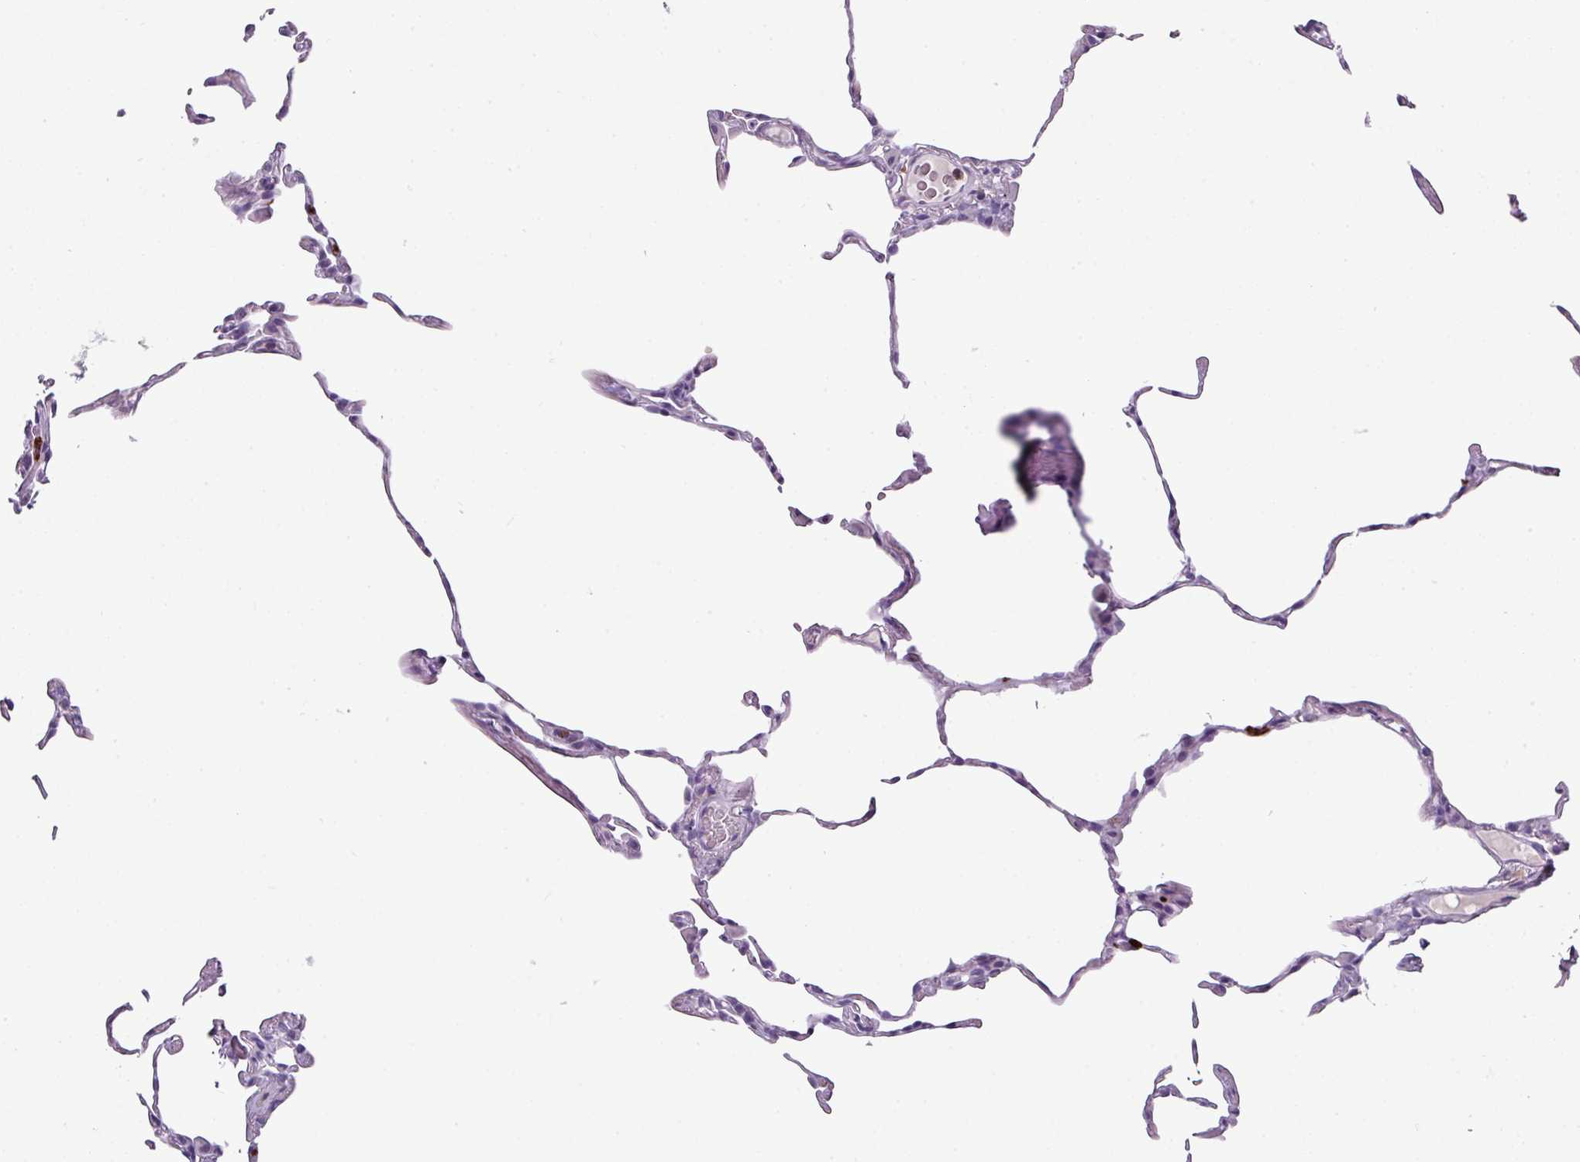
{"staining": {"intensity": "negative", "quantity": "none", "location": "none"}, "tissue": "lung", "cell_type": "Alveolar cells", "image_type": "normal", "snomed": [{"axis": "morphology", "description": "Normal tissue, NOS"}, {"axis": "topography", "description": "Lung"}], "caption": "Immunohistochemistry (IHC) micrograph of unremarkable lung: human lung stained with DAB demonstrates no significant protein positivity in alveolar cells.", "gene": "CTSG", "patient": {"sex": "female", "age": 57}}